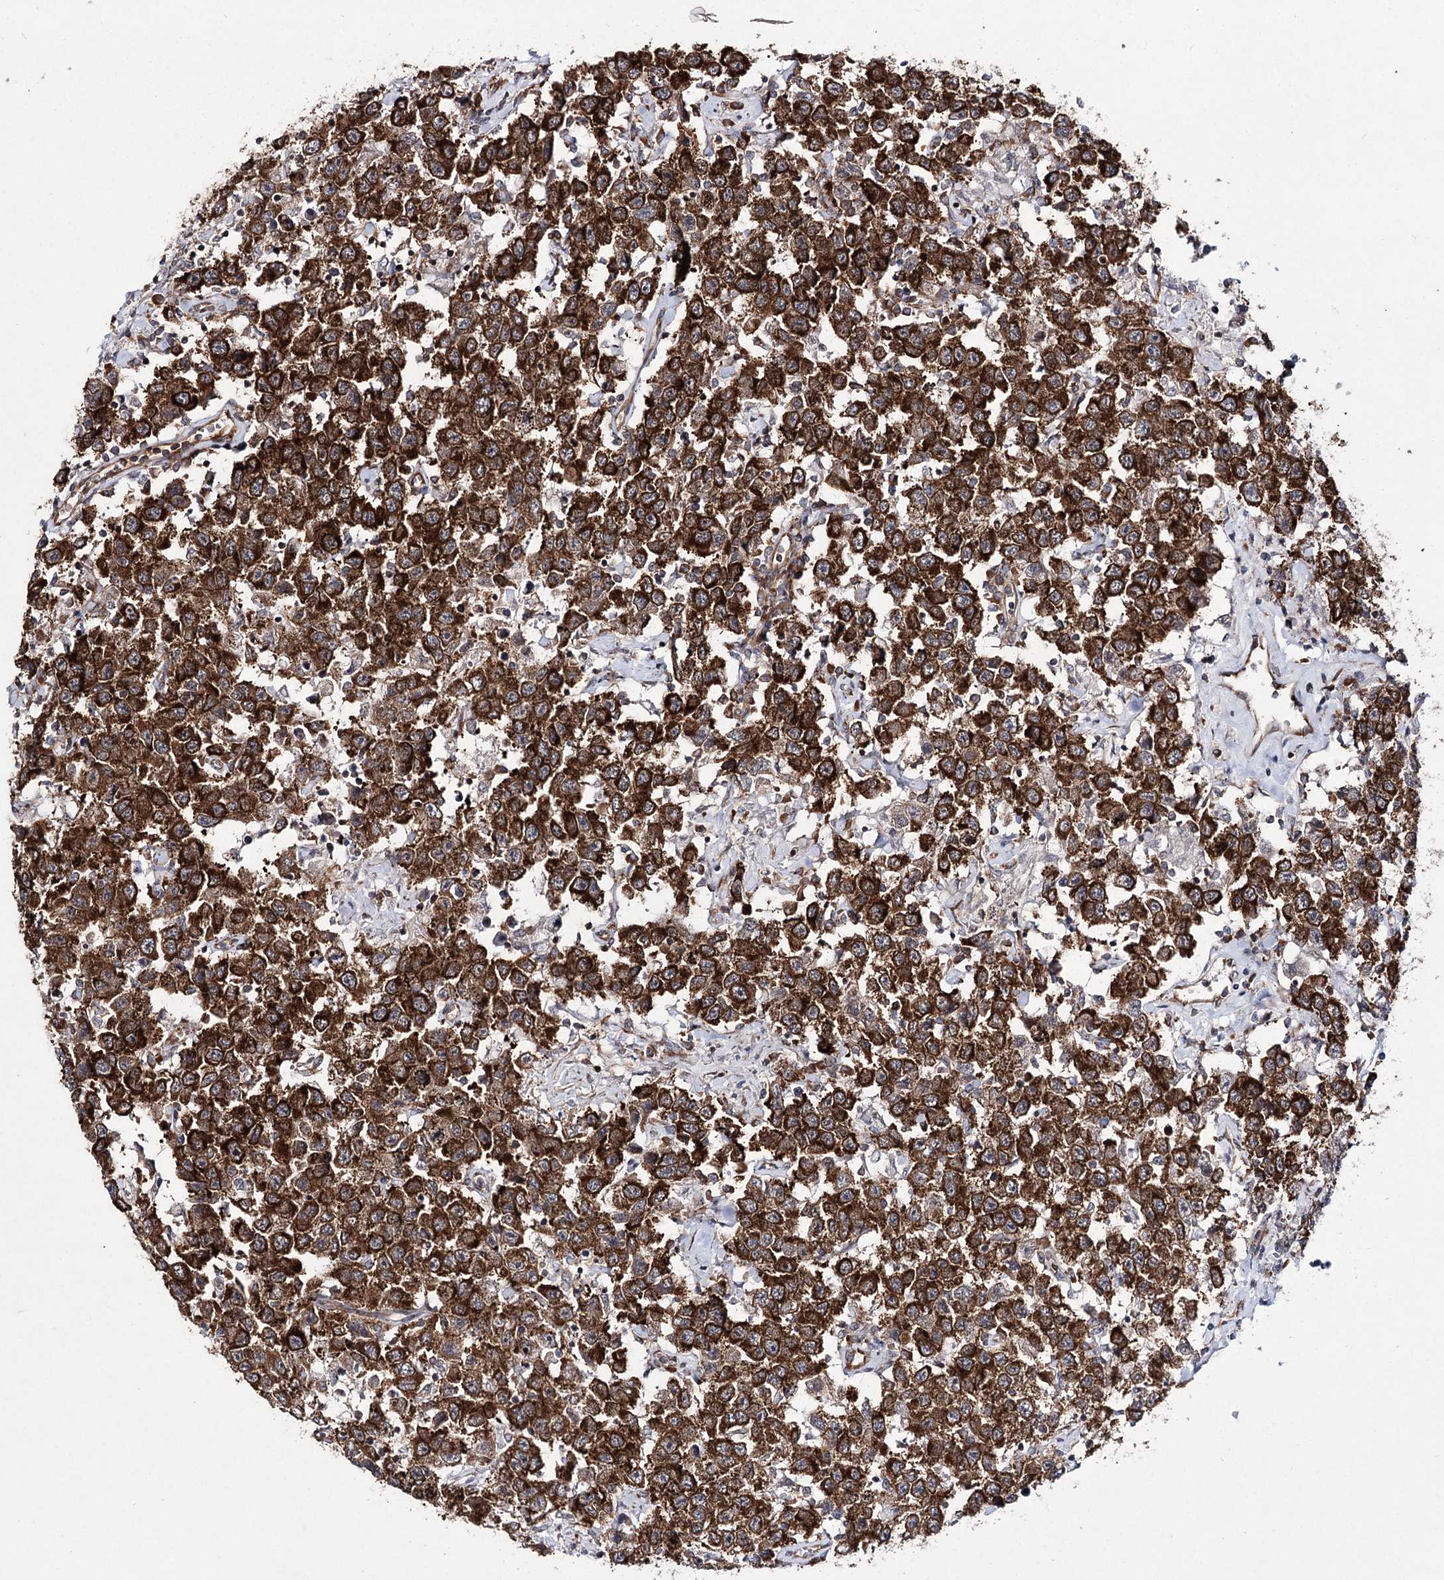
{"staining": {"intensity": "strong", "quantity": ">75%", "location": "cytoplasmic/membranous"}, "tissue": "testis cancer", "cell_type": "Tumor cells", "image_type": "cancer", "snomed": [{"axis": "morphology", "description": "Seminoma, NOS"}, {"axis": "topography", "description": "Testis"}], "caption": "There is high levels of strong cytoplasmic/membranous expression in tumor cells of seminoma (testis), as demonstrated by immunohistochemical staining (brown color).", "gene": "VWA2", "patient": {"sex": "male", "age": 41}}